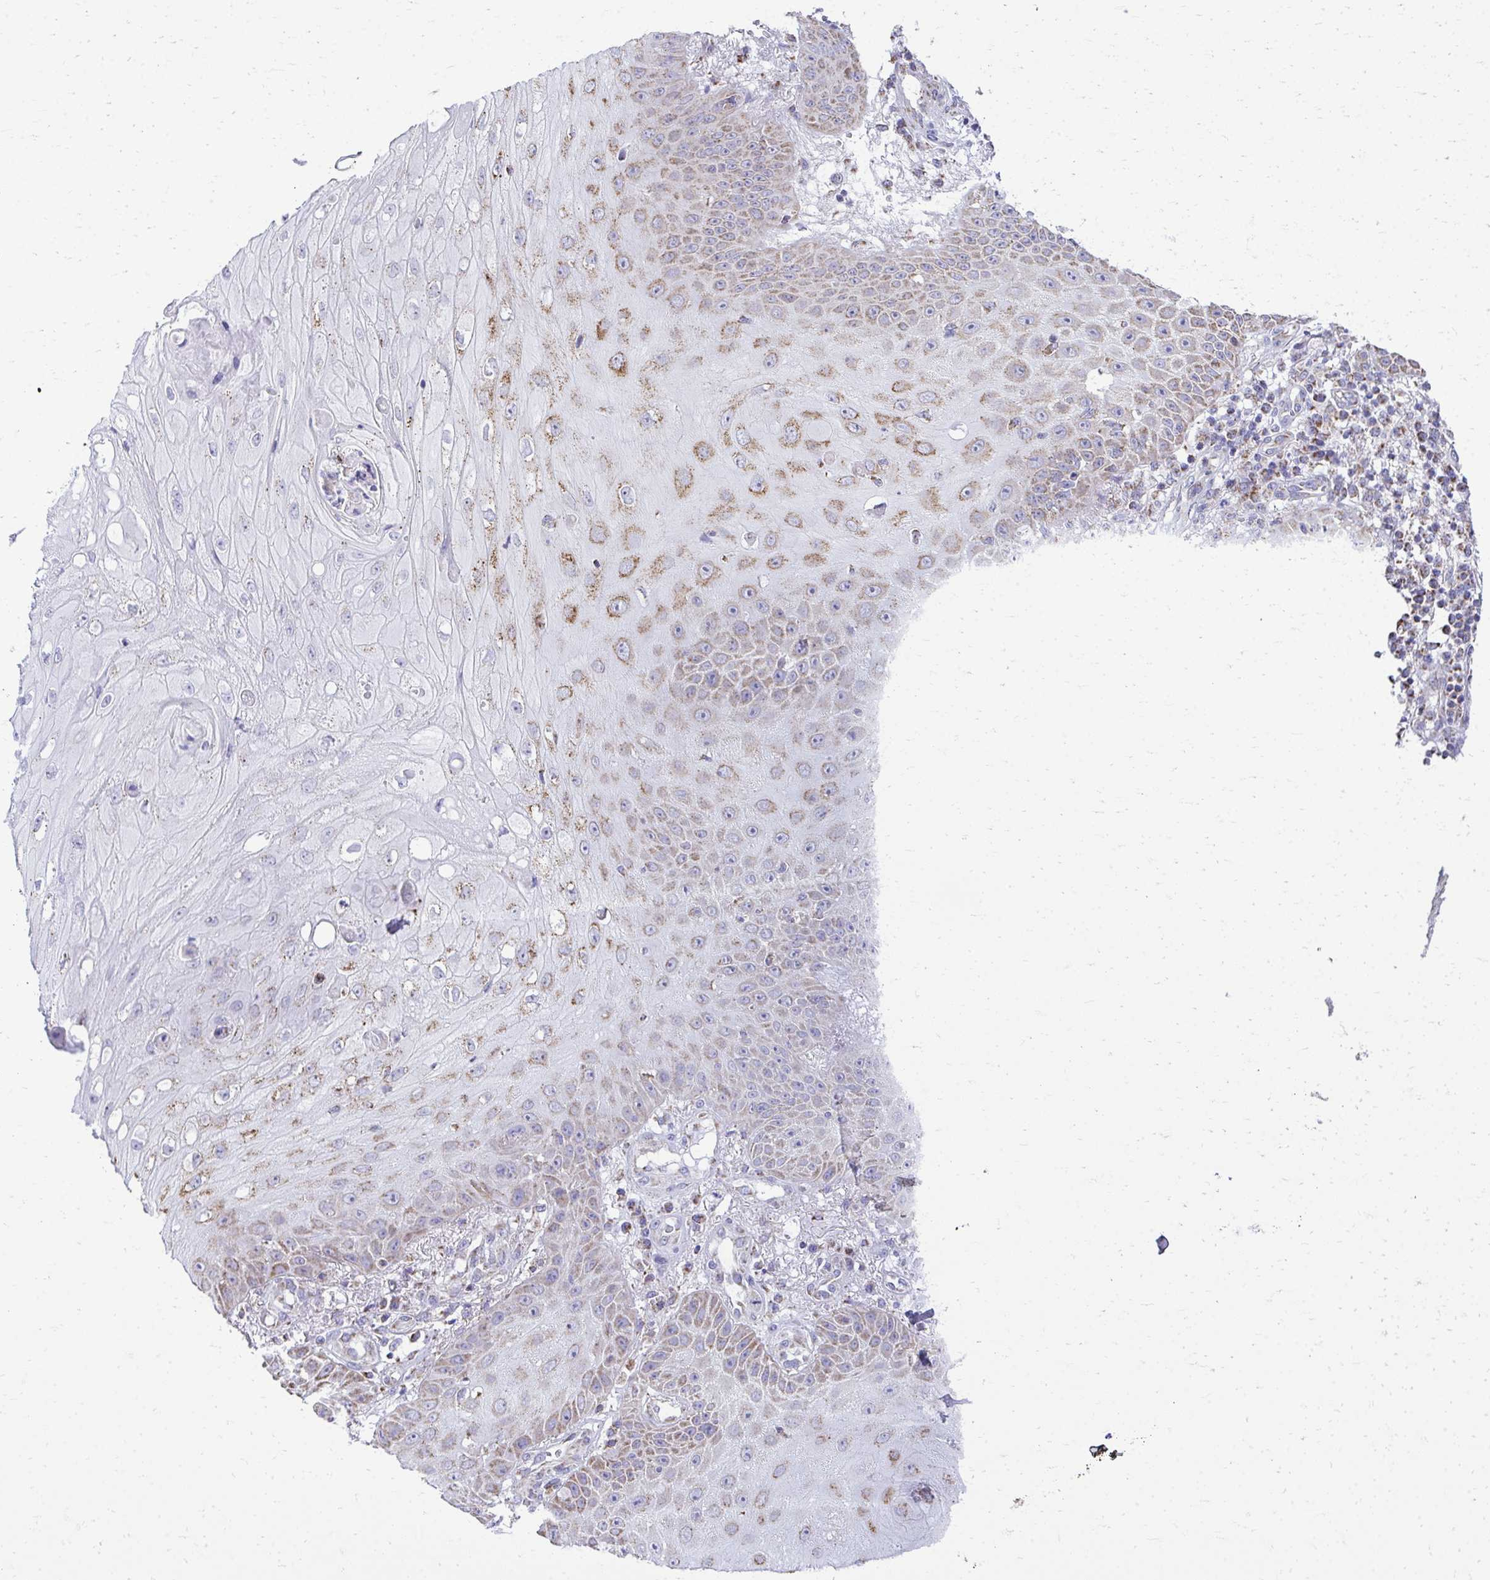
{"staining": {"intensity": "moderate", "quantity": "25%-75%", "location": "cytoplasmic/membranous"}, "tissue": "skin cancer", "cell_type": "Tumor cells", "image_type": "cancer", "snomed": [{"axis": "morphology", "description": "Squamous cell carcinoma, NOS"}, {"axis": "topography", "description": "Skin"}], "caption": "Immunohistochemistry (IHC) staining of skin cancer (squamous cell carcinoma), which exhibits medium levels of moderate cytoplasmic/membranous positivity in about 25%-75% of tumor cells indicating moderate cytoplasmic/membranous protein expression. The staining was performed using DAB (brown) for protein detection and nuclei were counterstained in hematoxylin (blue).", "gene": "MPZL2", "patient": {"sex": "male", "age": 70}}